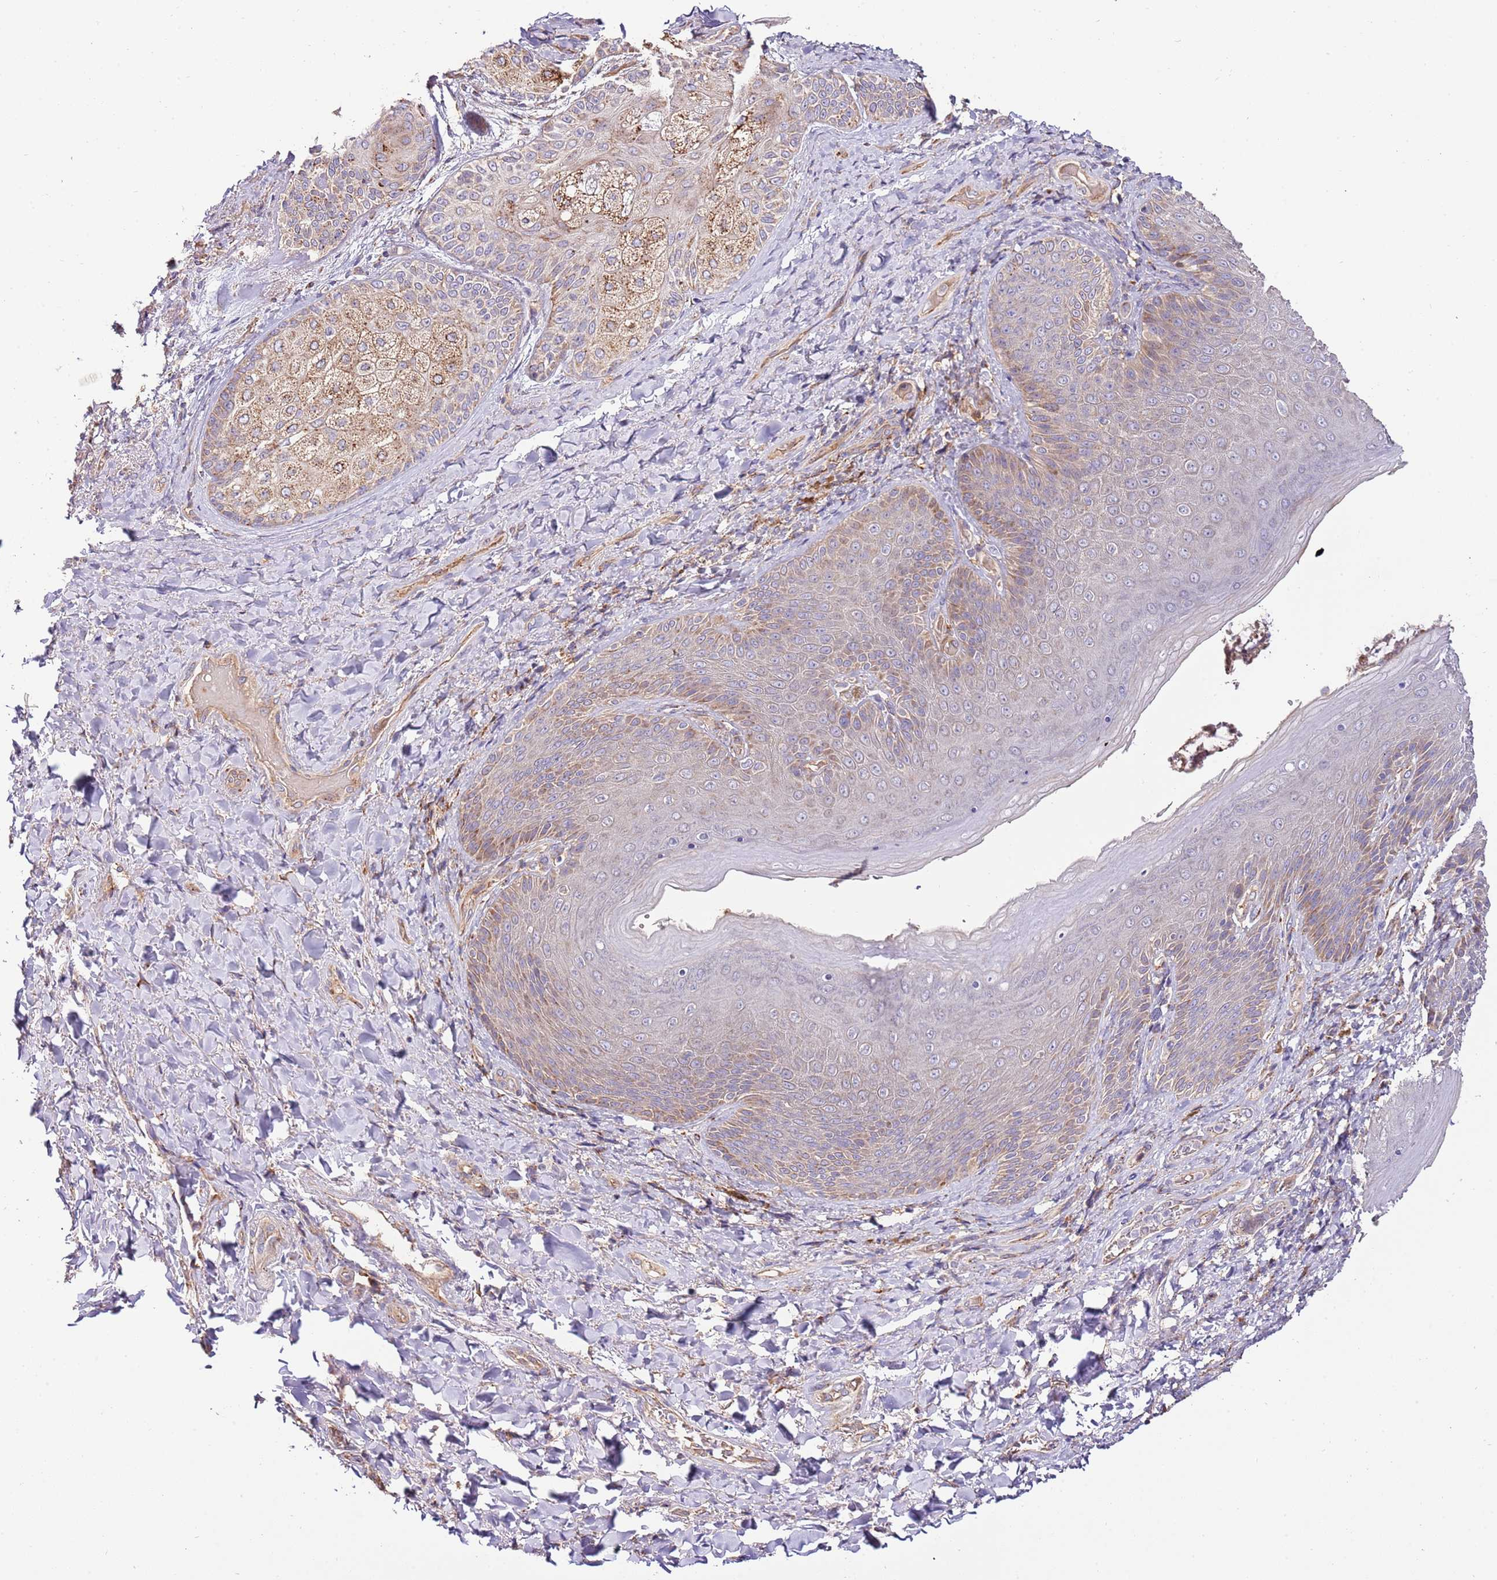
{"staining": {"intensity": "weak", "quantity": "25%-75%", "location": "cytoplasmic/membranous"}, "tissue": "skin", "cell_type": "Epidermal cells", "image_type": "normal", "snomed": [{"axis": "morphology", "description": "Normal tissue, NOS"}, {"axis": "topography", "description": "Anal"}], "caption": "Benign skin displays weak cytoplasmic/membranous positivity in about 25%-75% of epidermal cells Immunohistochemistry stains the protein of interest in brown and the nuclei are stained blue..", "gene": "DOCK6", "patient": {"sex": "female", "age": 89}}